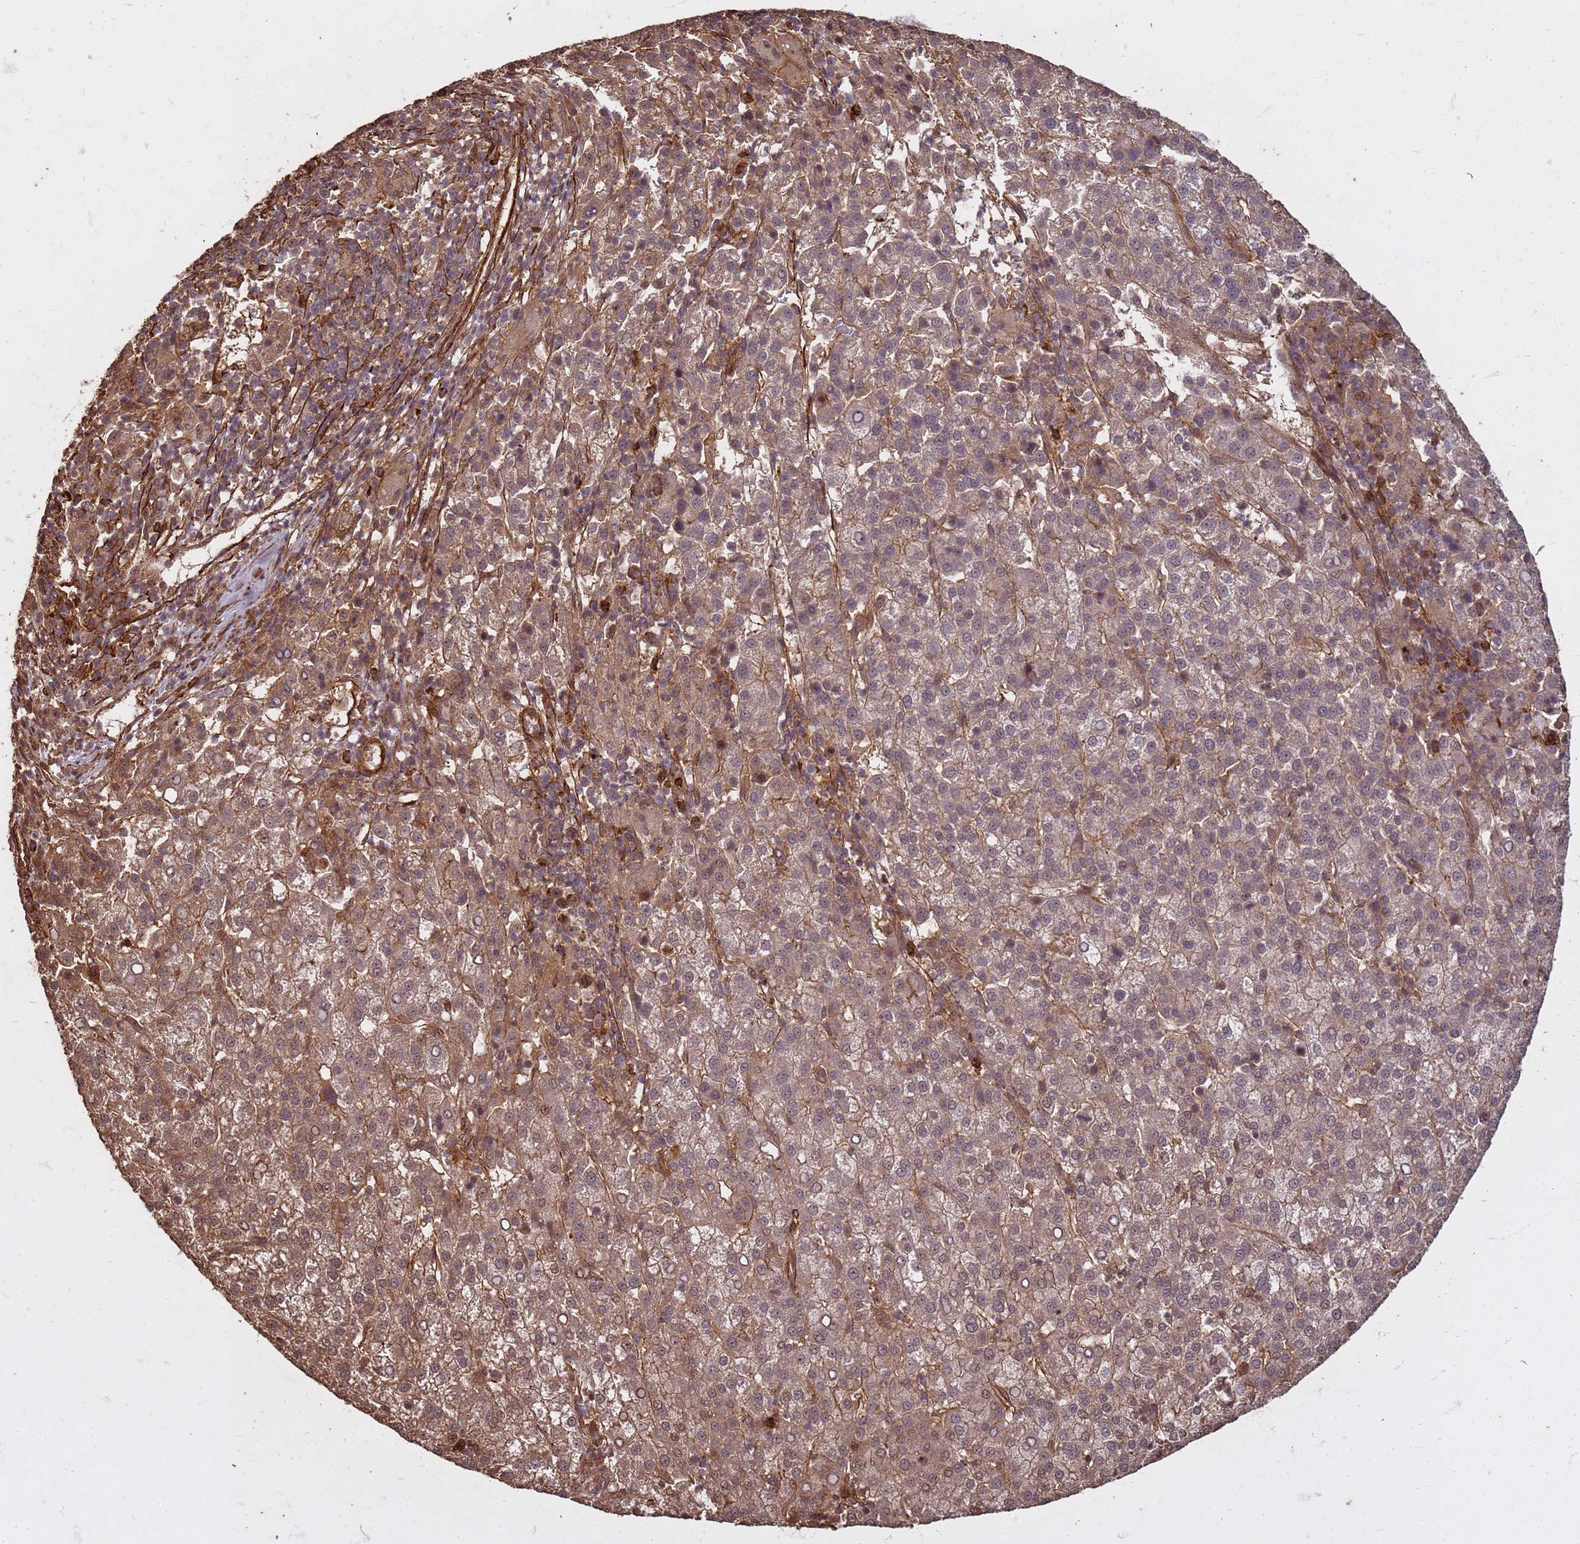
{"staining": {"intensity": "moderate", "quantity": "25%-75%", "location": "cytoplasmic/membranous,nuclear"}, "tissue": "liver cancer", "cell_type": "Tumor cells", "image_type": "cancer", "snomed": [{"axis": "morphology", "description": "Carcinoma, Hepatocellular, NOS"}, {"axis": "topography", "description": "Liver"}], "caption": "IHC (DAB (3,3'-diaminobenzidine)) staining of liver cancer (hepatocellular carcinoma) displays moderate cytoplasmic/membranous and nuclear protein positivity in about 25%-75% of tumor cells.", "gene": "KIF26A", "patient": {"sex": "female", "age": 58}}